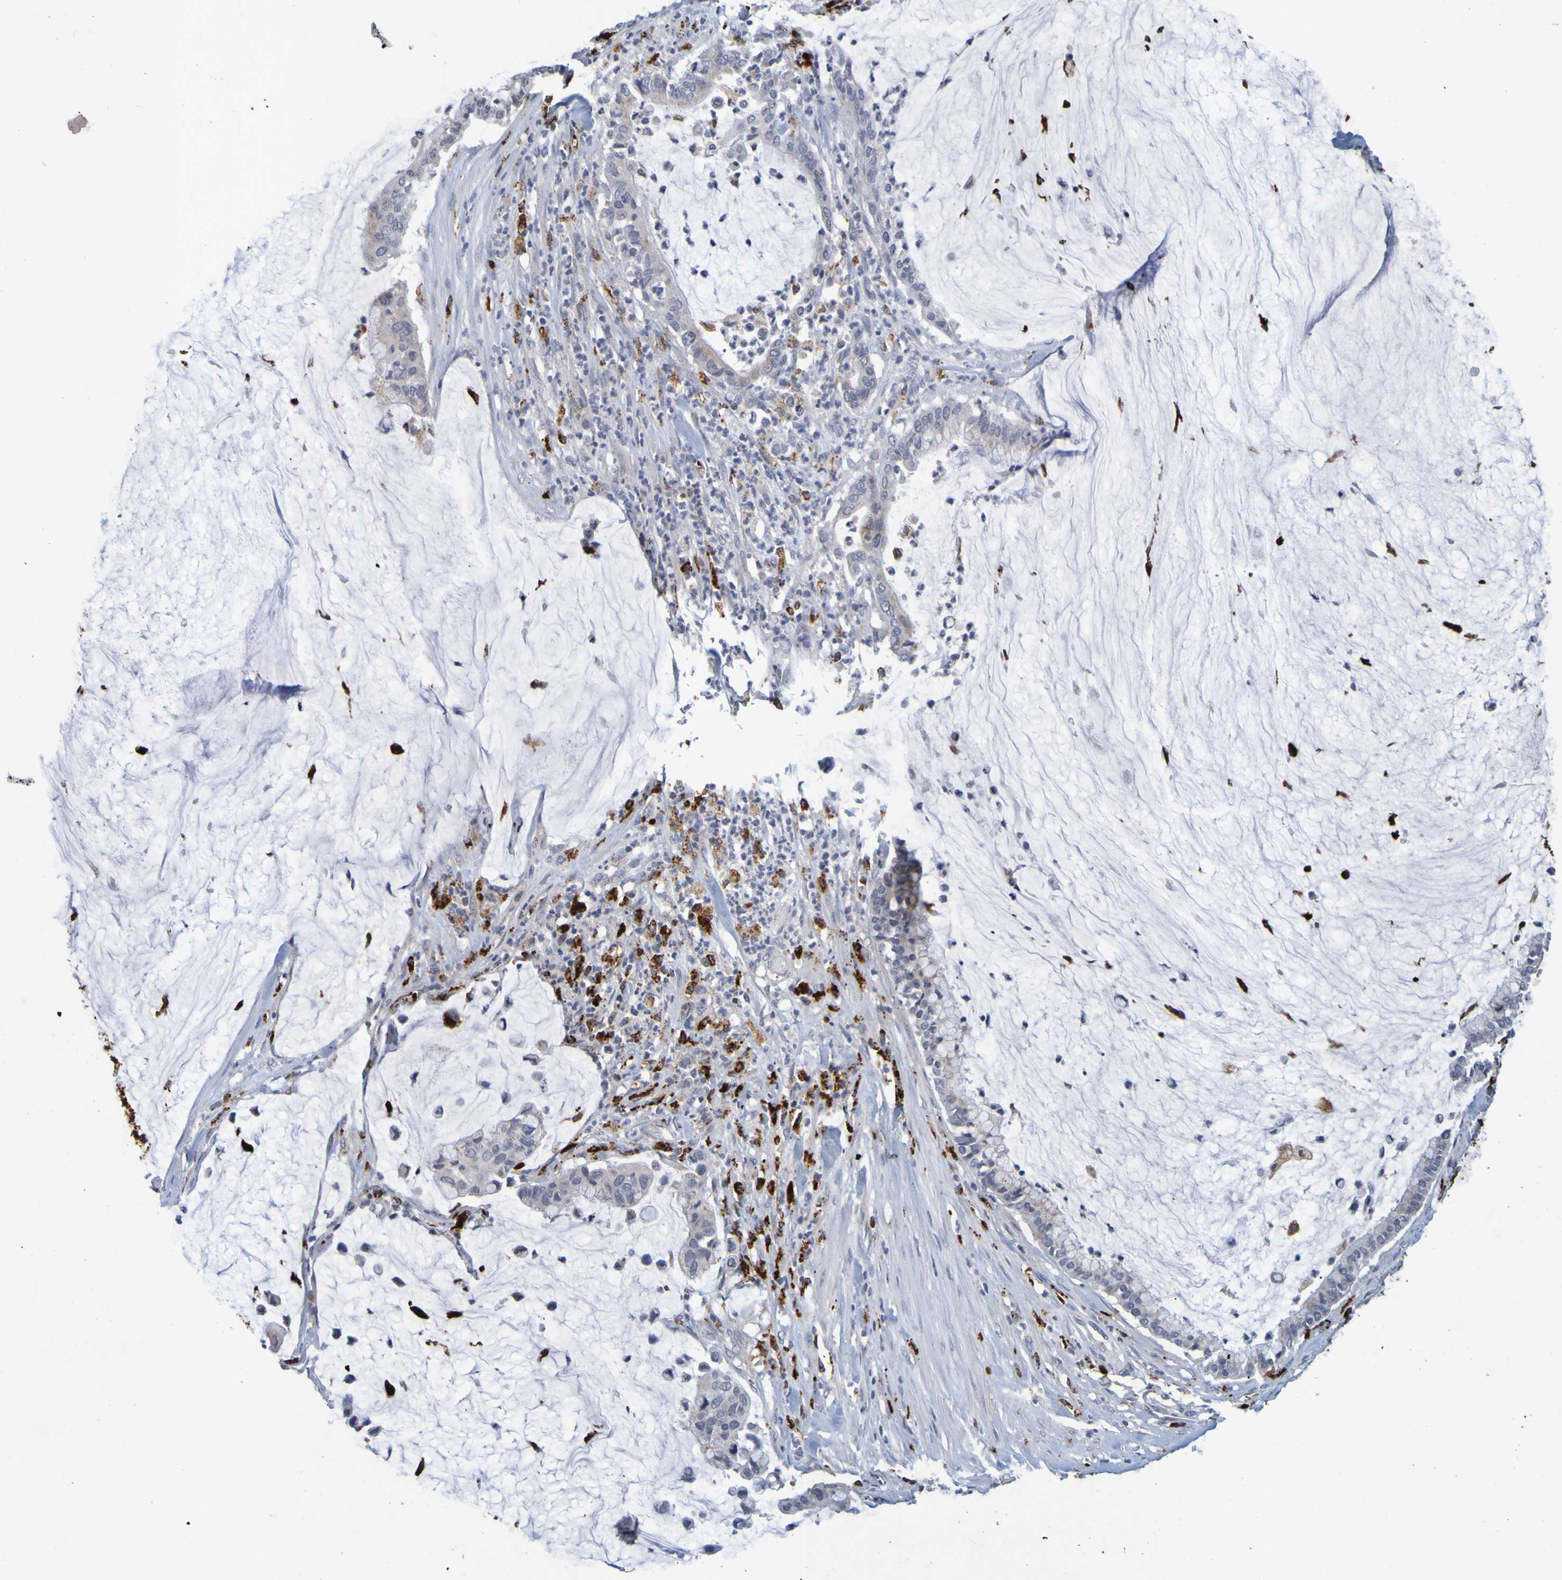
{"staining": {"intensity": "negative", "quantity": "none", "location": "none"}, "tissue": "pancreatic cancer", "cell_type": "Tumor cells", "image_type": "cancer", "snomed": [{"axis": "morphology", "description": "Adenocarcinoma, NOS"}, {"axis": "topography", "description": "Pancreas"}], "caption": "Immunohistochemistry (IHC) micrograph of pancreatic adenocarcinoma stained for a protein (brown), which shows no positivity in tumor cells.", "gene": "TPH1", "patient": {"sex": "male", "age": 41}}